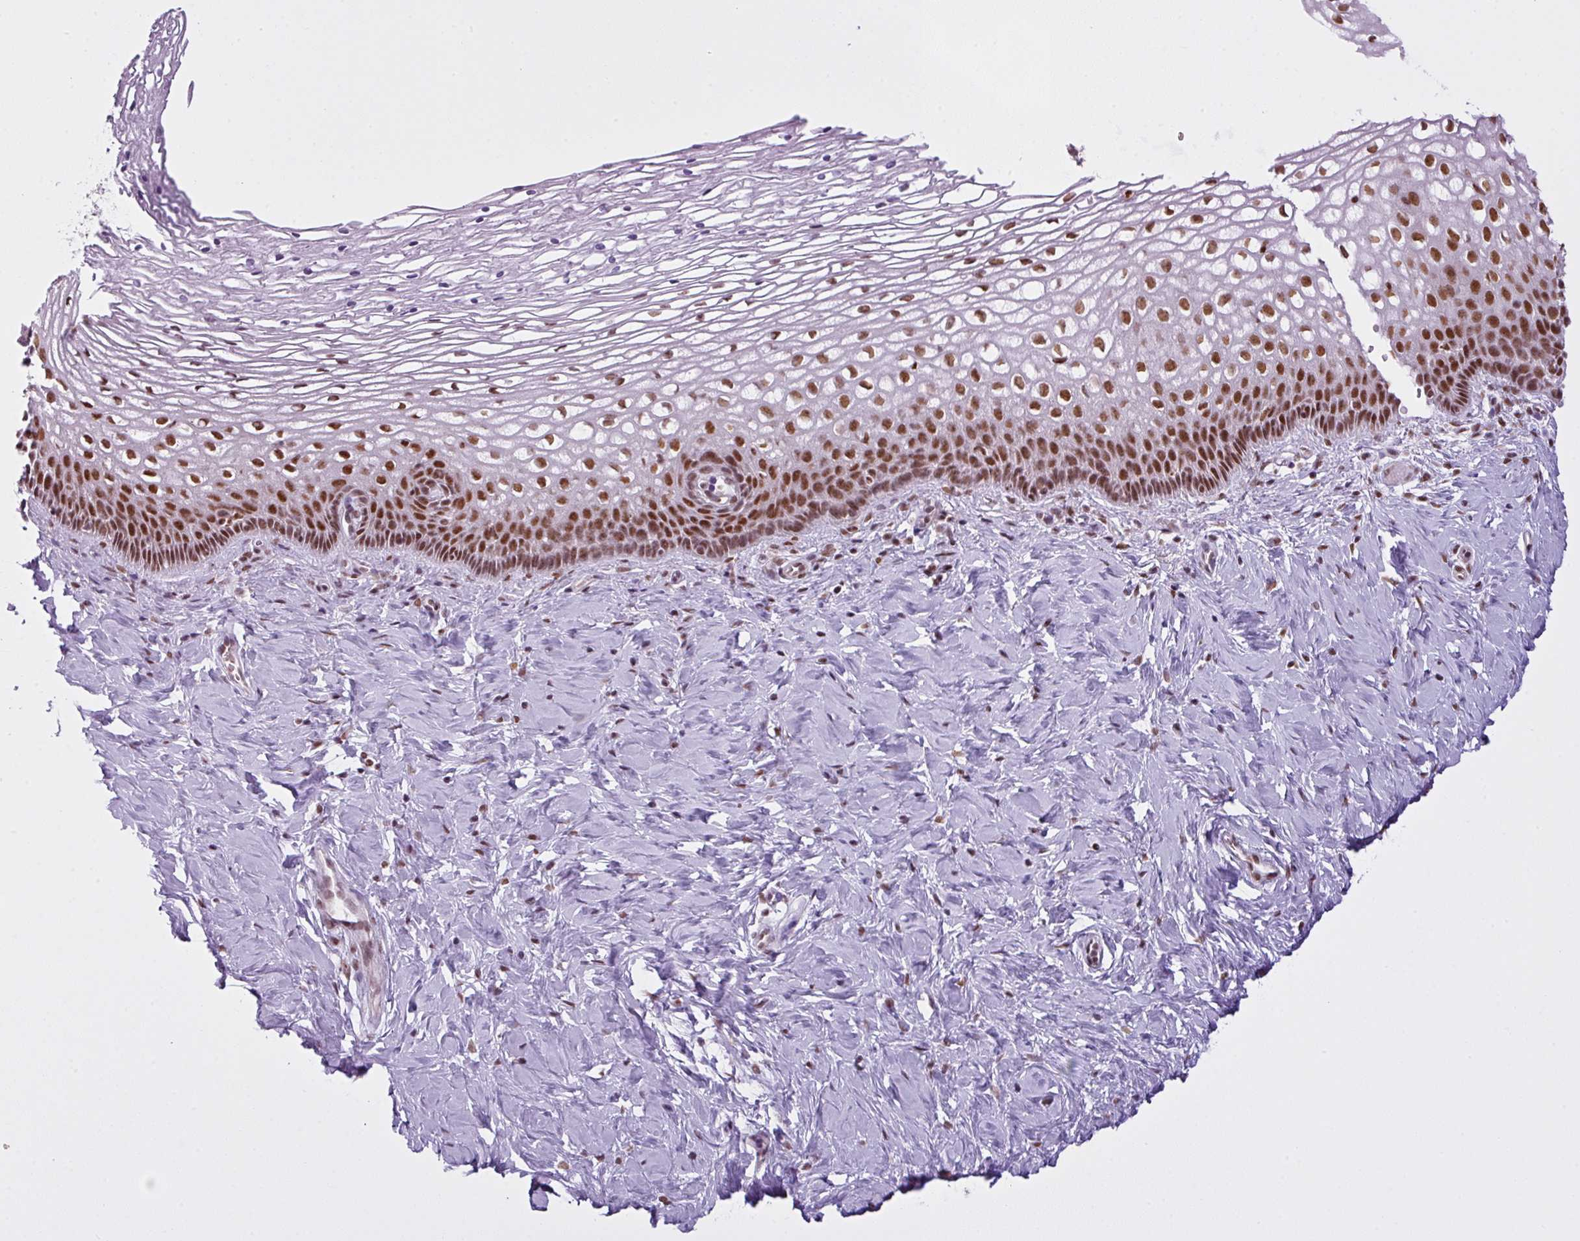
{"staining": {"intensity": "strong", "quantity": ">75%", "location": "nuclear"}, "tissue": "cervix", "cell_type": "Glandular cells", "image_type": "normal", "snomed": [{"axis": "morphology", "description": "Normal tissue, NOS"}, {"axis": "topography", "description": "Cervix"}], "caption": "Brown immunohistochemical staining in benign human cervix displays strong nuclear staining in approximately >75% of glandular cells.", "gene": "ARL6IP4", "patient": {"sex": "female", "age": 36}}